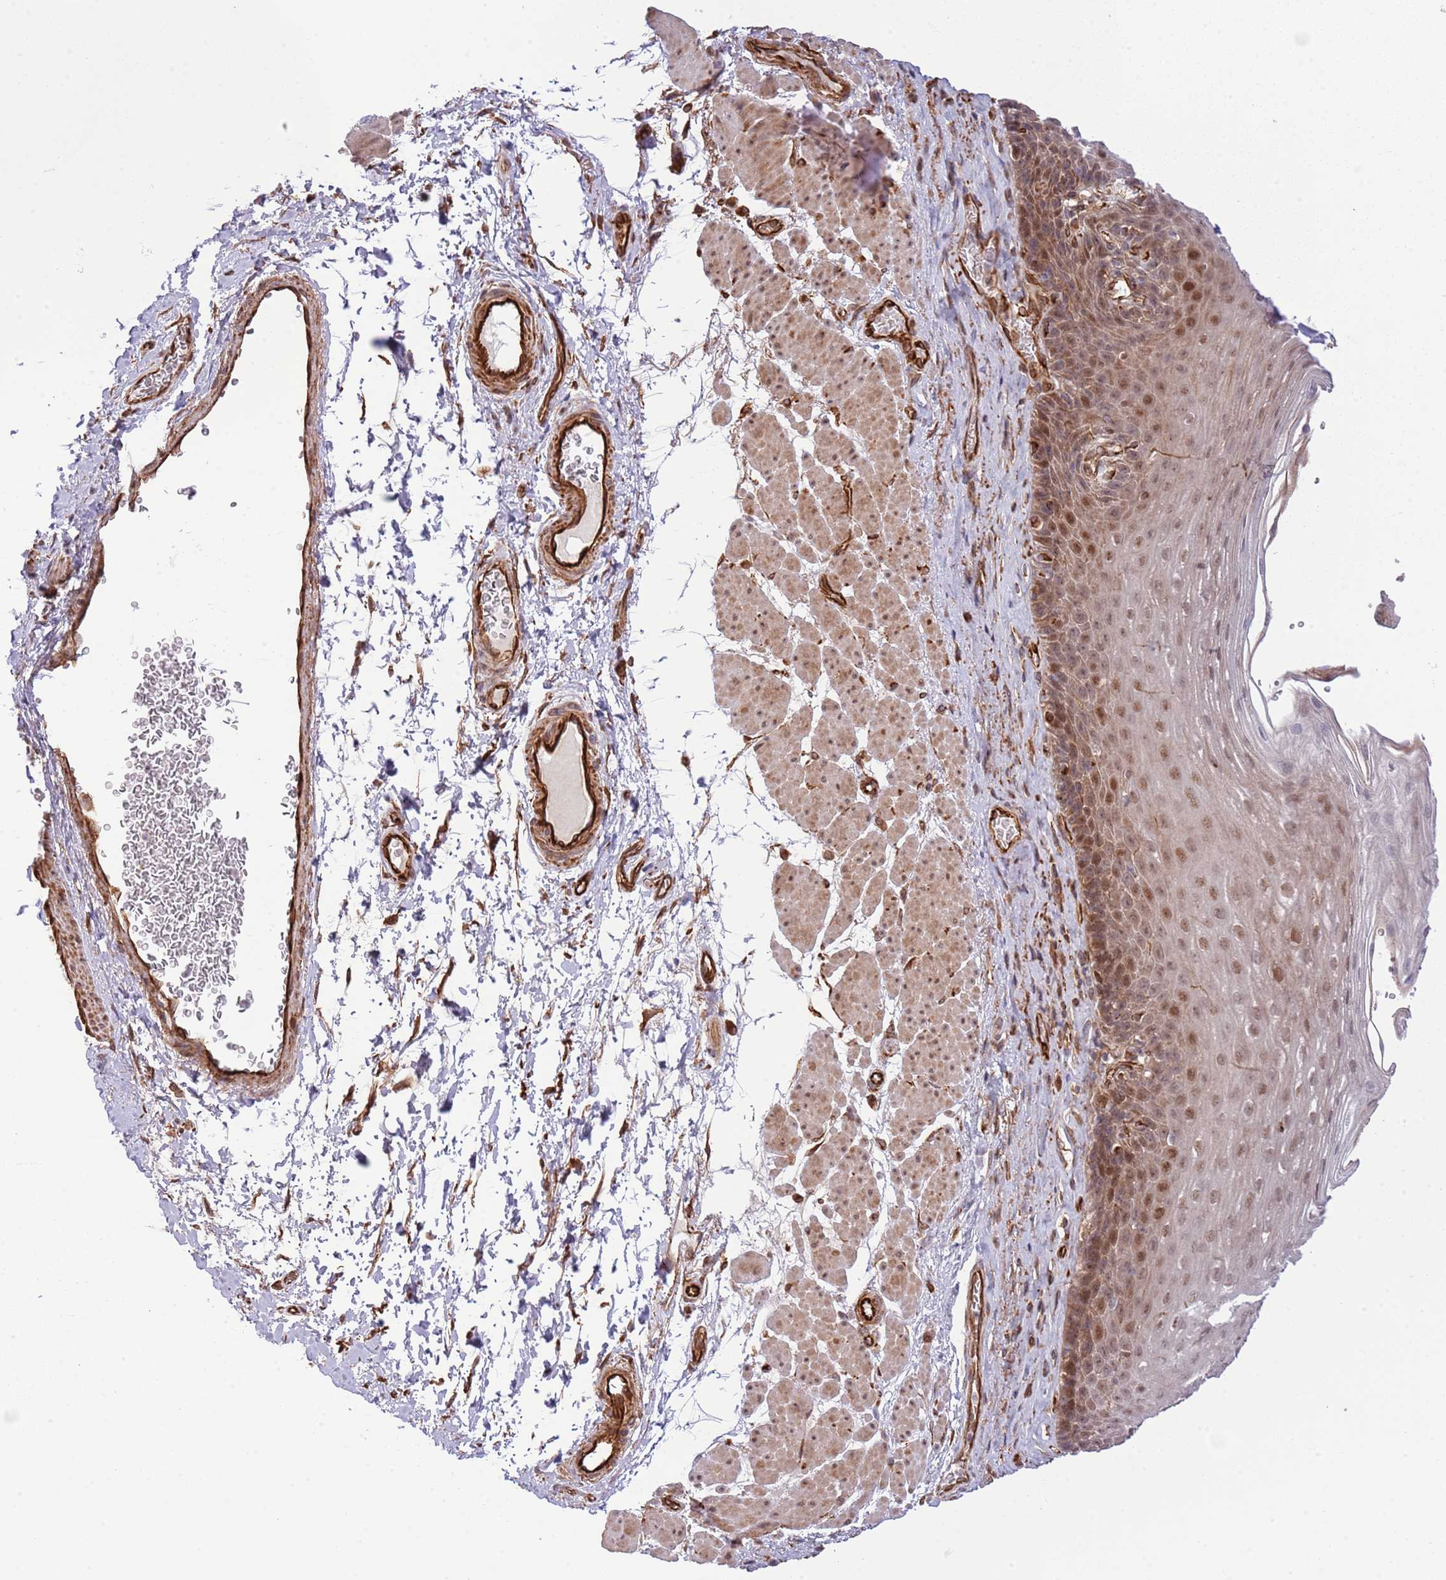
{"staining": {"intensity": "moderate", "quantity": "25%-75%", "location": "cytoplasmic/membranous,nuclear"}, "tissue": "esophagus", "cell_type": "Squamous epithelial cells", "image_type": "normal", "snomed": [{"axis": "morphology", "description": "Normal tissue, NOS"}, {"axis": "topography", "description": "Esophagus"}], "caption": "Squamous epithelial cells demonstrate moderate cytoplasmic/membranous,nuclear staining in approximately 25%-75% of cells in benign esophagus. (Brightfield microscopy of DAB IHC at high magnification).", "gene": "NEK3", "patient": {"sex": "female", "age": 66}}